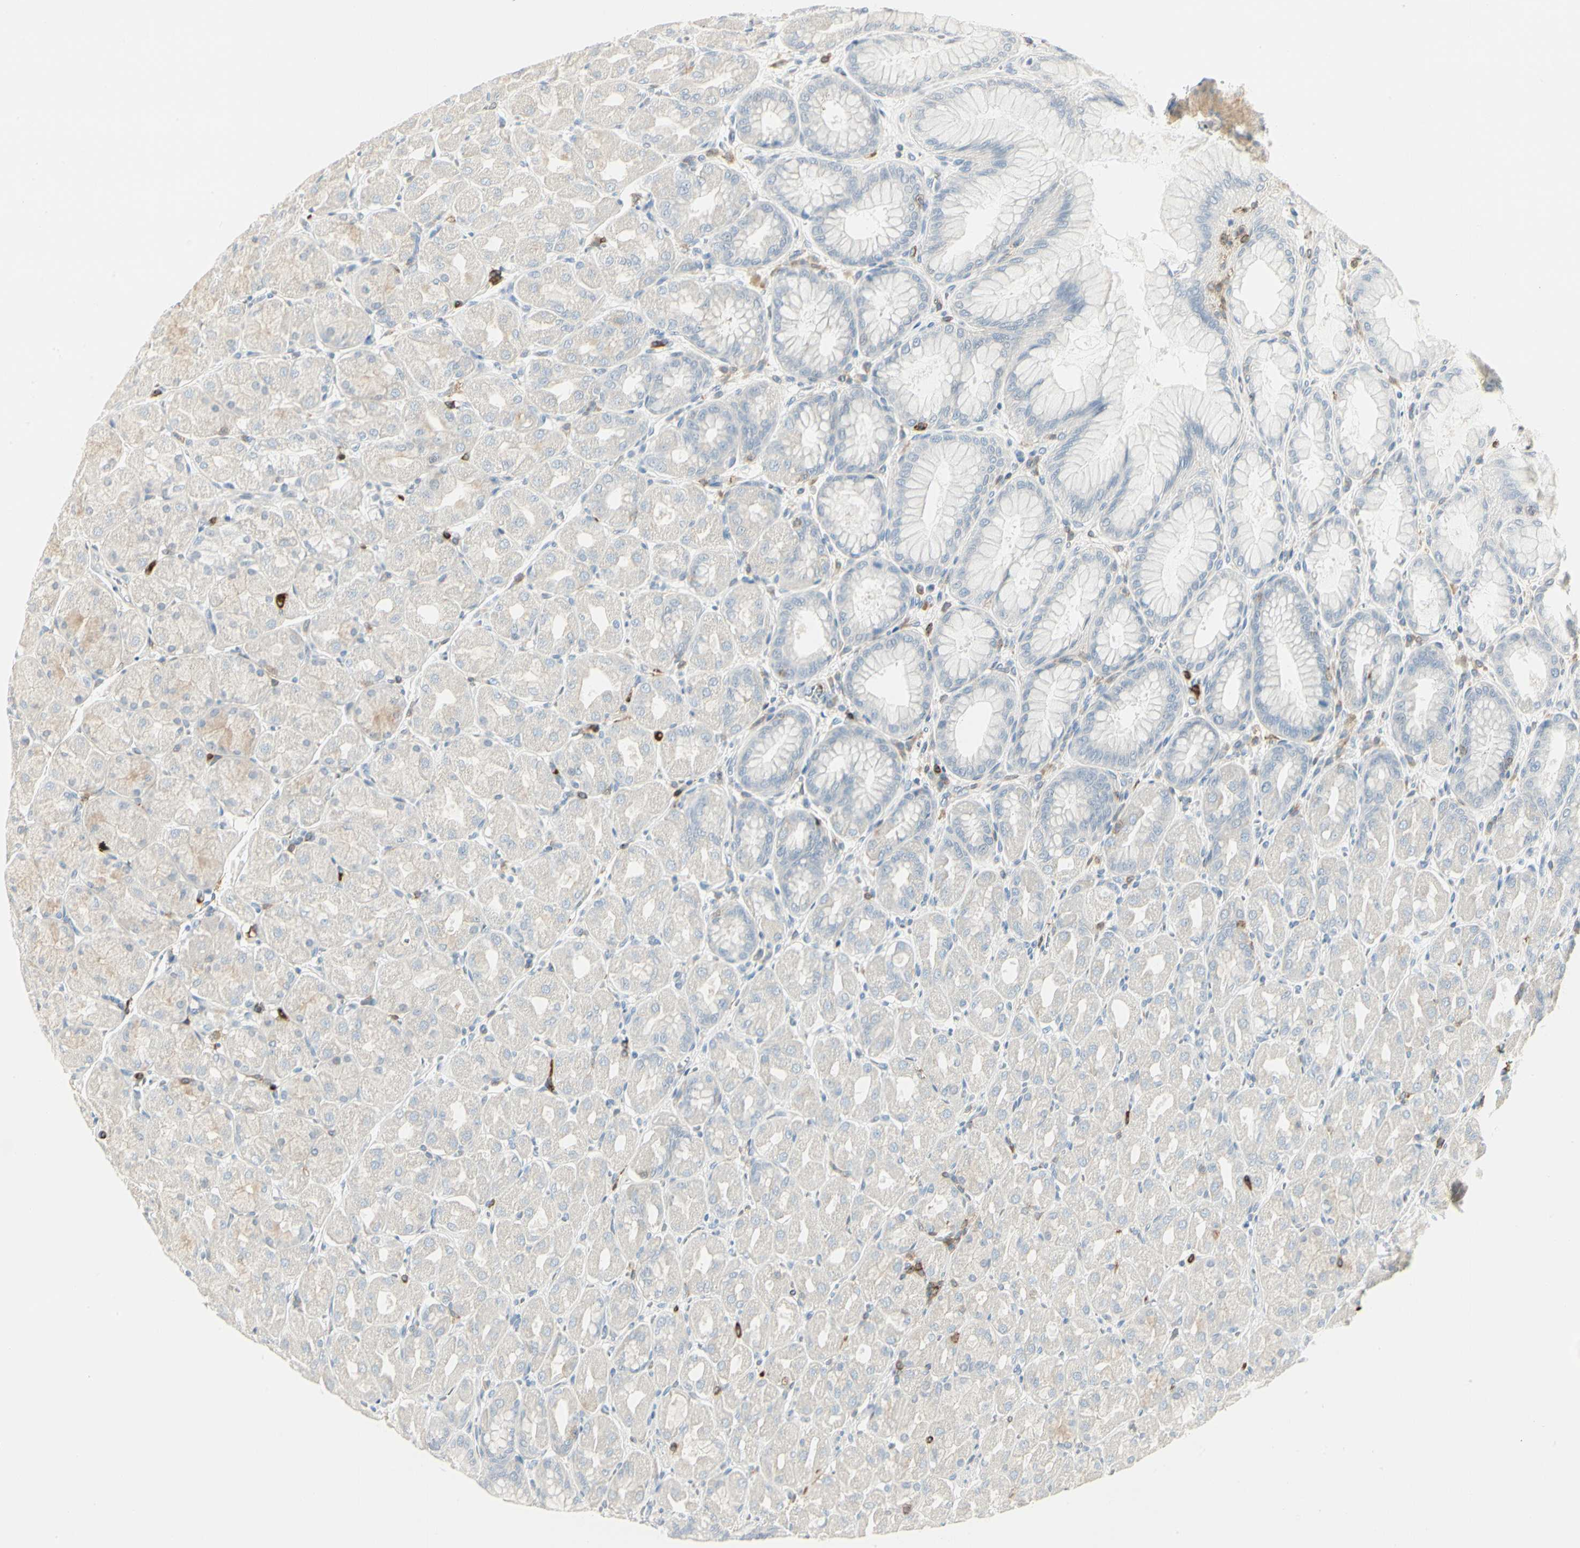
{"staining": {"intensity": "negative", "quantity": "none", "location": "none"}, "tissue": "stomach", "cell_type": "Glandular cells", "image_type": "normal", "snomed": [{"axis": "morphology", "description": "Normal tissue, NOS"}, {"axis": "topography", "description": "Stomach, upper"}], "caption": "This is a image of immunohistochemistry (IHC) staining of normal stomach, which shows no positivity in glandular cells.", "gene": "ITGB2", "patient": {"sex": "female", "age": 56}}